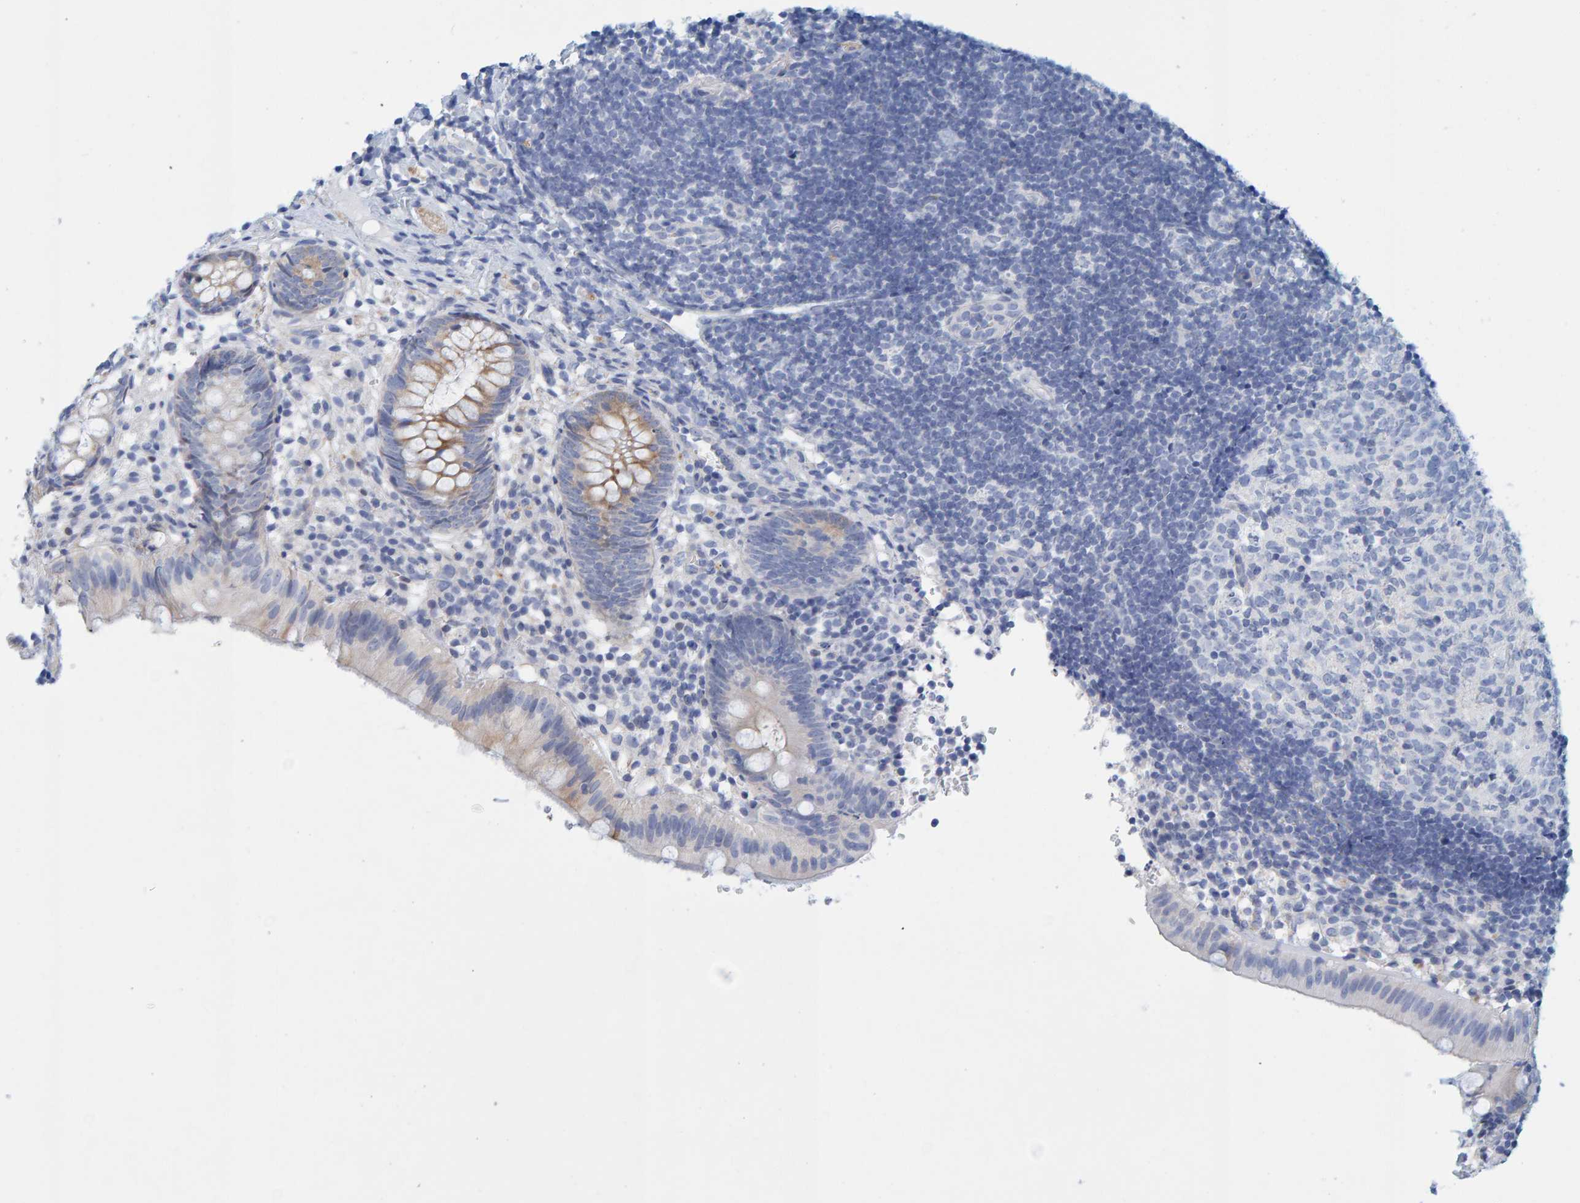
{"staining": {"intensity": "moderate", "quantity": "<25%", "location": "cytoplasmic/membranous"}, "tissue": "appendix", "cell_type": "Glandular cells", "image_type": "normal", "snomed": [{"axis": "morphology", "description": "Normal tissue, NOS"}, {"axis": "topography", "description": "Appendix"}], "caption": "A high-resolution photomicrograph shows IHC staining of normal appendix, which reveals moderate cytoplasmic/membranous staining in about <25% of glandular cells.", "gene": "KLHL11", "patient": {"sex": "male", "age": 8}}